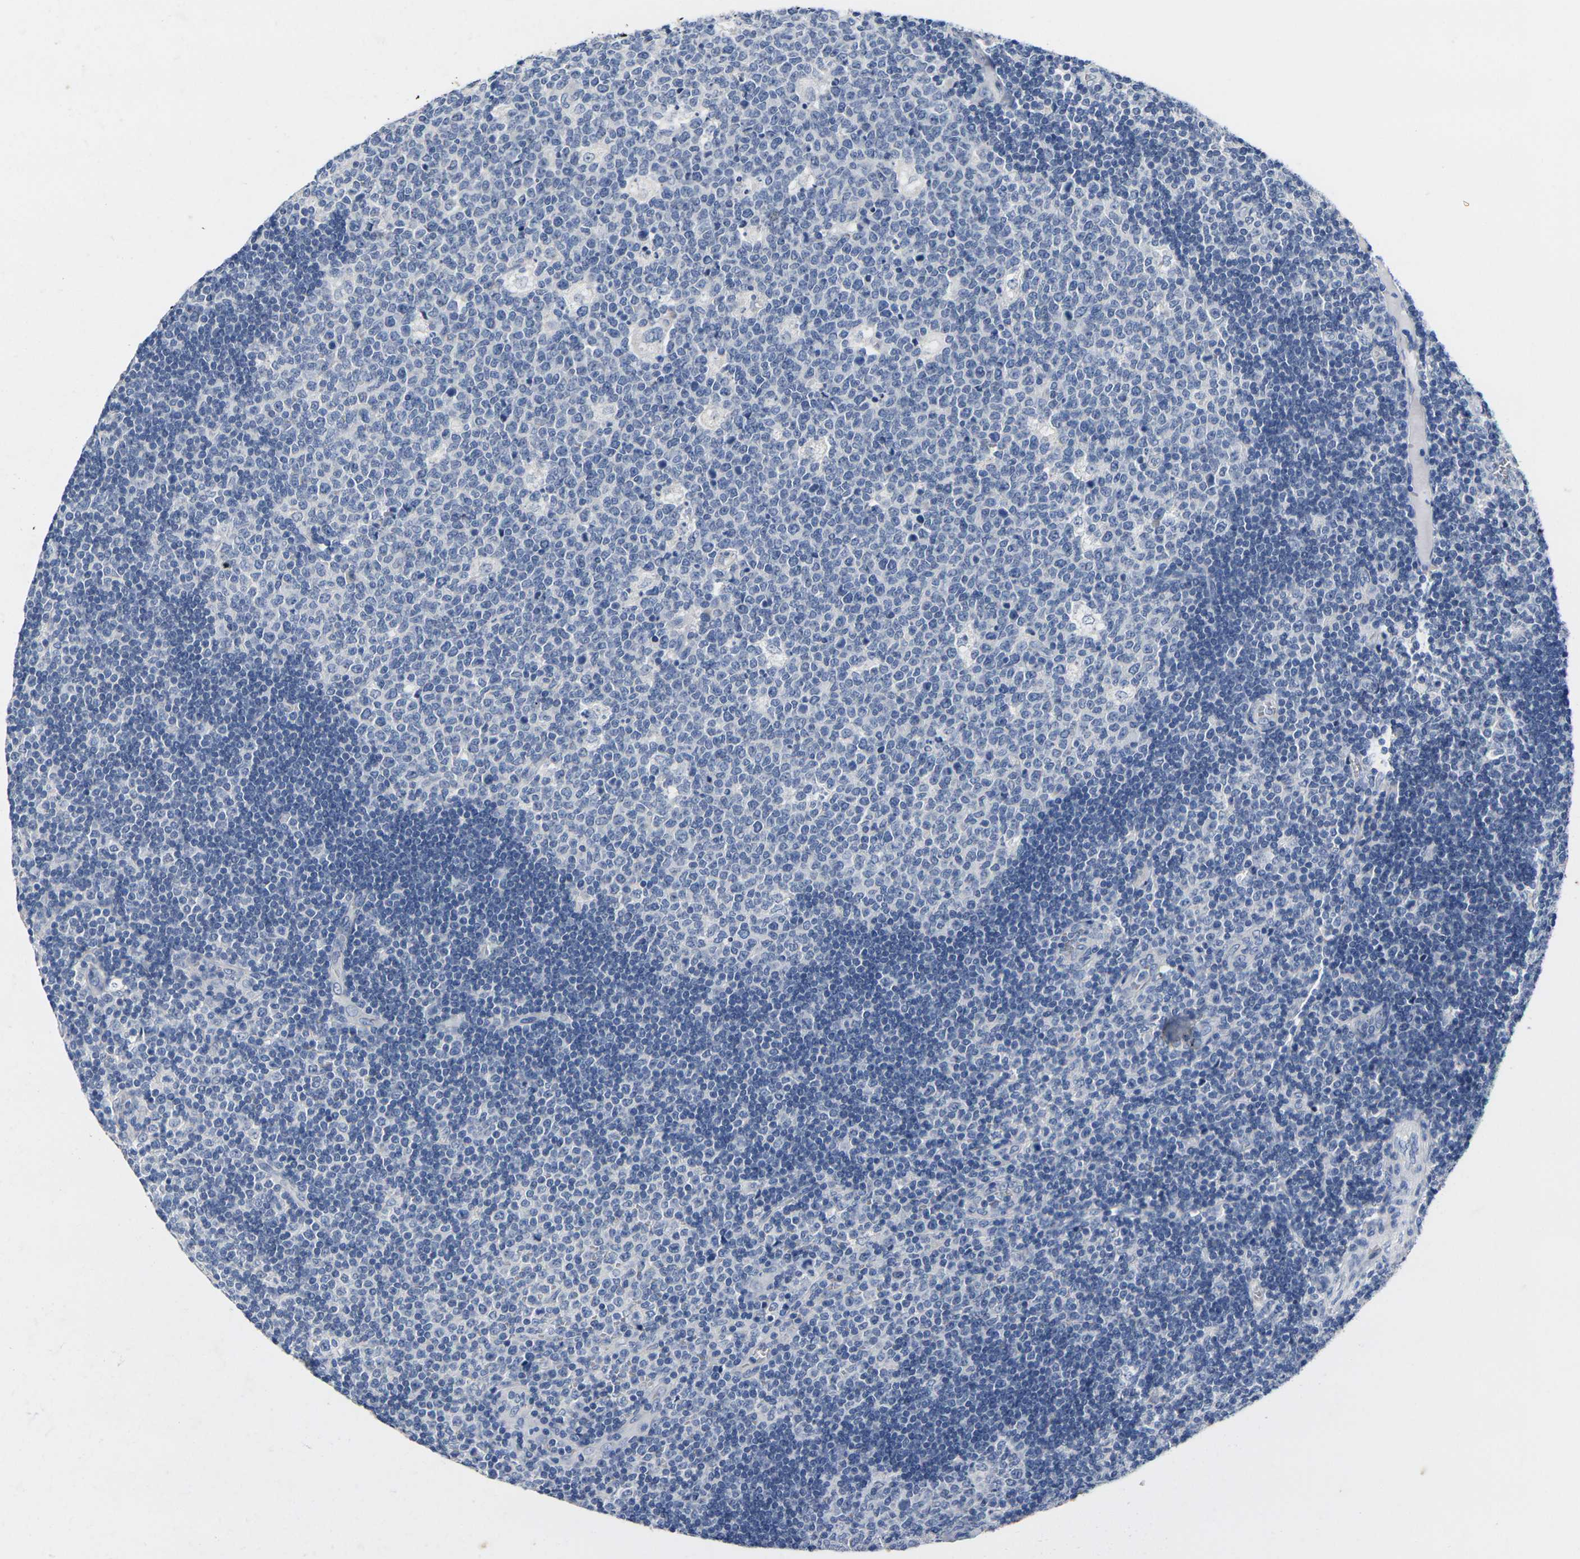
{"staining": {"intensity": "negative", "quantity": "none", "location": "none"}, "tissue": "lymph node", "cell_type": "Germinal center cells", "image_type": "normal", "snomed": [{"axis": "morphology", "description": "Normal tissue, NOS"}, {"axis": "topography", "description": "Lymph node"}, {"axis": "topography", "description": "Salivary gland"}], "caption": "This is a histopathology image of immunohistochemistry staining of normal lymph node, which shows no staining in germinal center cells.", "gene": "NOCT", "patient": {"sex": "male", "age": 8}}